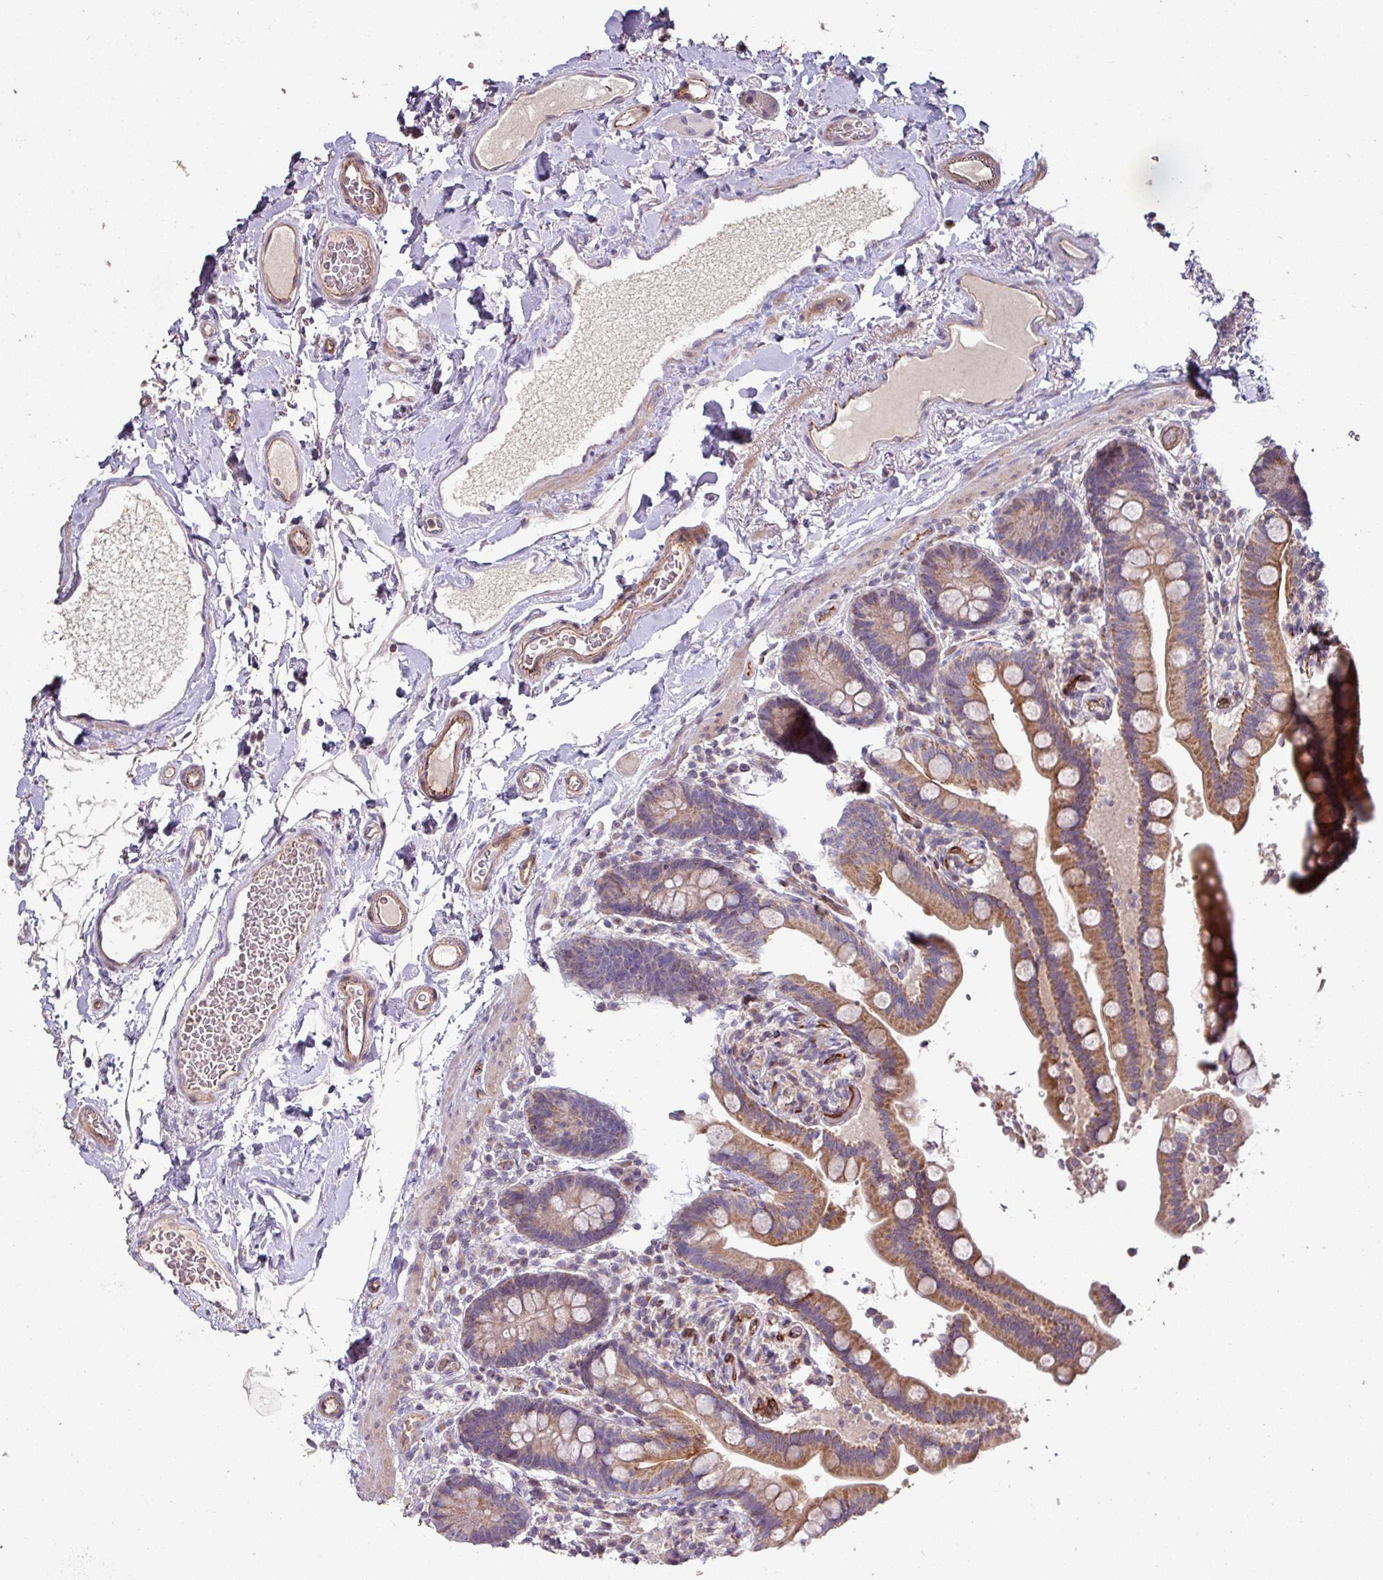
{"staining": {"intensity": "moderate", "quantity": ">75%", "location": "cytoplasmic/membranous"}, "tissue": "colon", "cell_type": "Endothelial cells", "image_type": "normal", "snomed": [{"axis": "morphology", "description": "Normal tissue, NOS"}, {"axis": "topography", "description": "Smooth muscle"}, {"axis": "topography", "description": "Colon"}], "caption": "A photomicrograph of human colon stained for a protein displays moderate cytoplasmic/membranous brown staining in endothelial cells. The staining was performed using DAB, with brown indicating positive protein expression. Nuclei are stained blue with hematoxylin.", "gene": "RPL23A", "patient": {"sex": "male", "age": 73}}